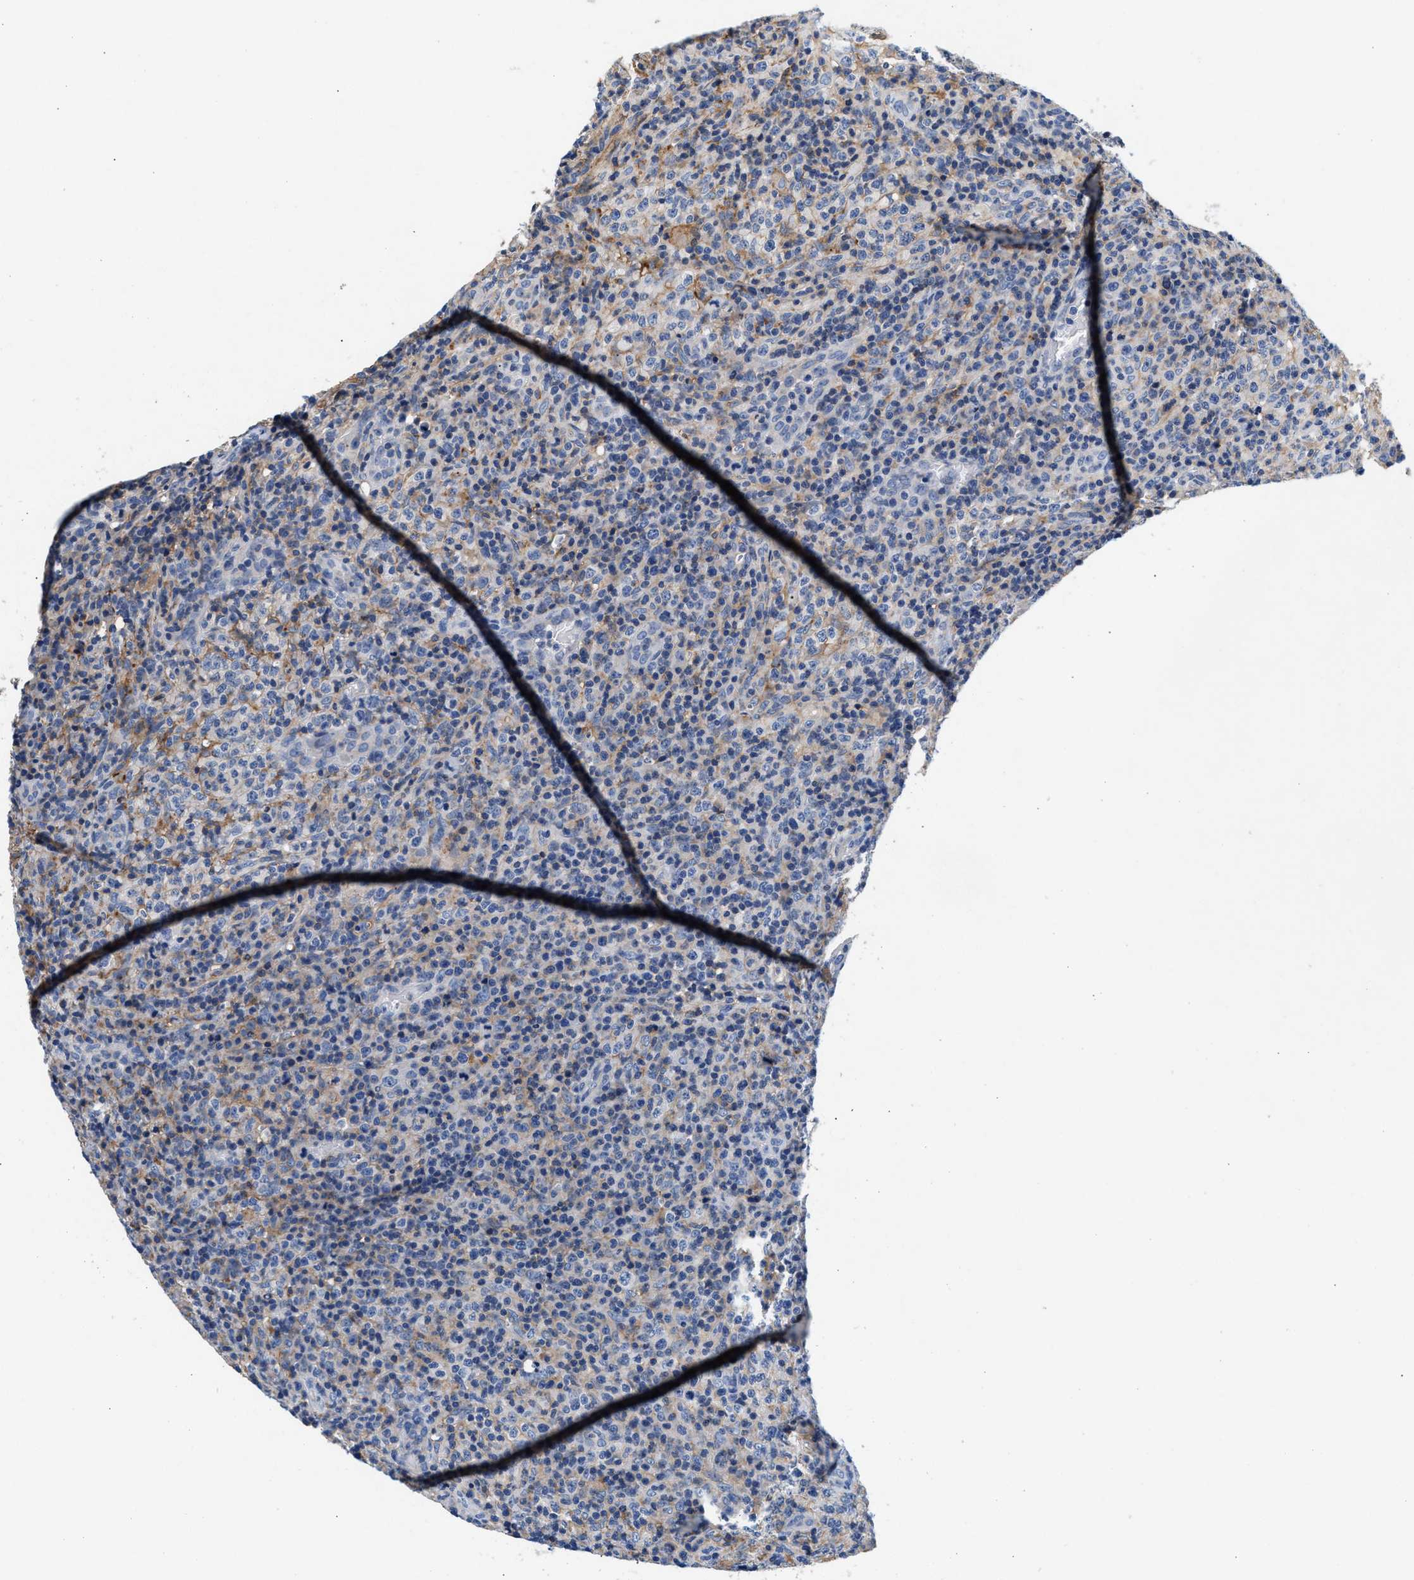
{"staining": {"intensity": "negative", "quantity": "none", "location": "none"}, "tissue": "lymphoma", "cell_type": "Tumor cells", "image_type": "cancer", "snomed": [{"axis": "morphology", "description": "Malignant lymphoma, non-Hodgkin's type, High grade"}, {"axis": "topography", "description": "Lymph node"}], "caption": "IHC of lymphoma displays no expression in tumor cells. (Stains: DAB immunohistochemistry with hematoxylin counter stain, Microscopy: brightfield microscopy at high magnification).", "gene": "GNAI3", "patient": {"sex": "female", "age": 76}}